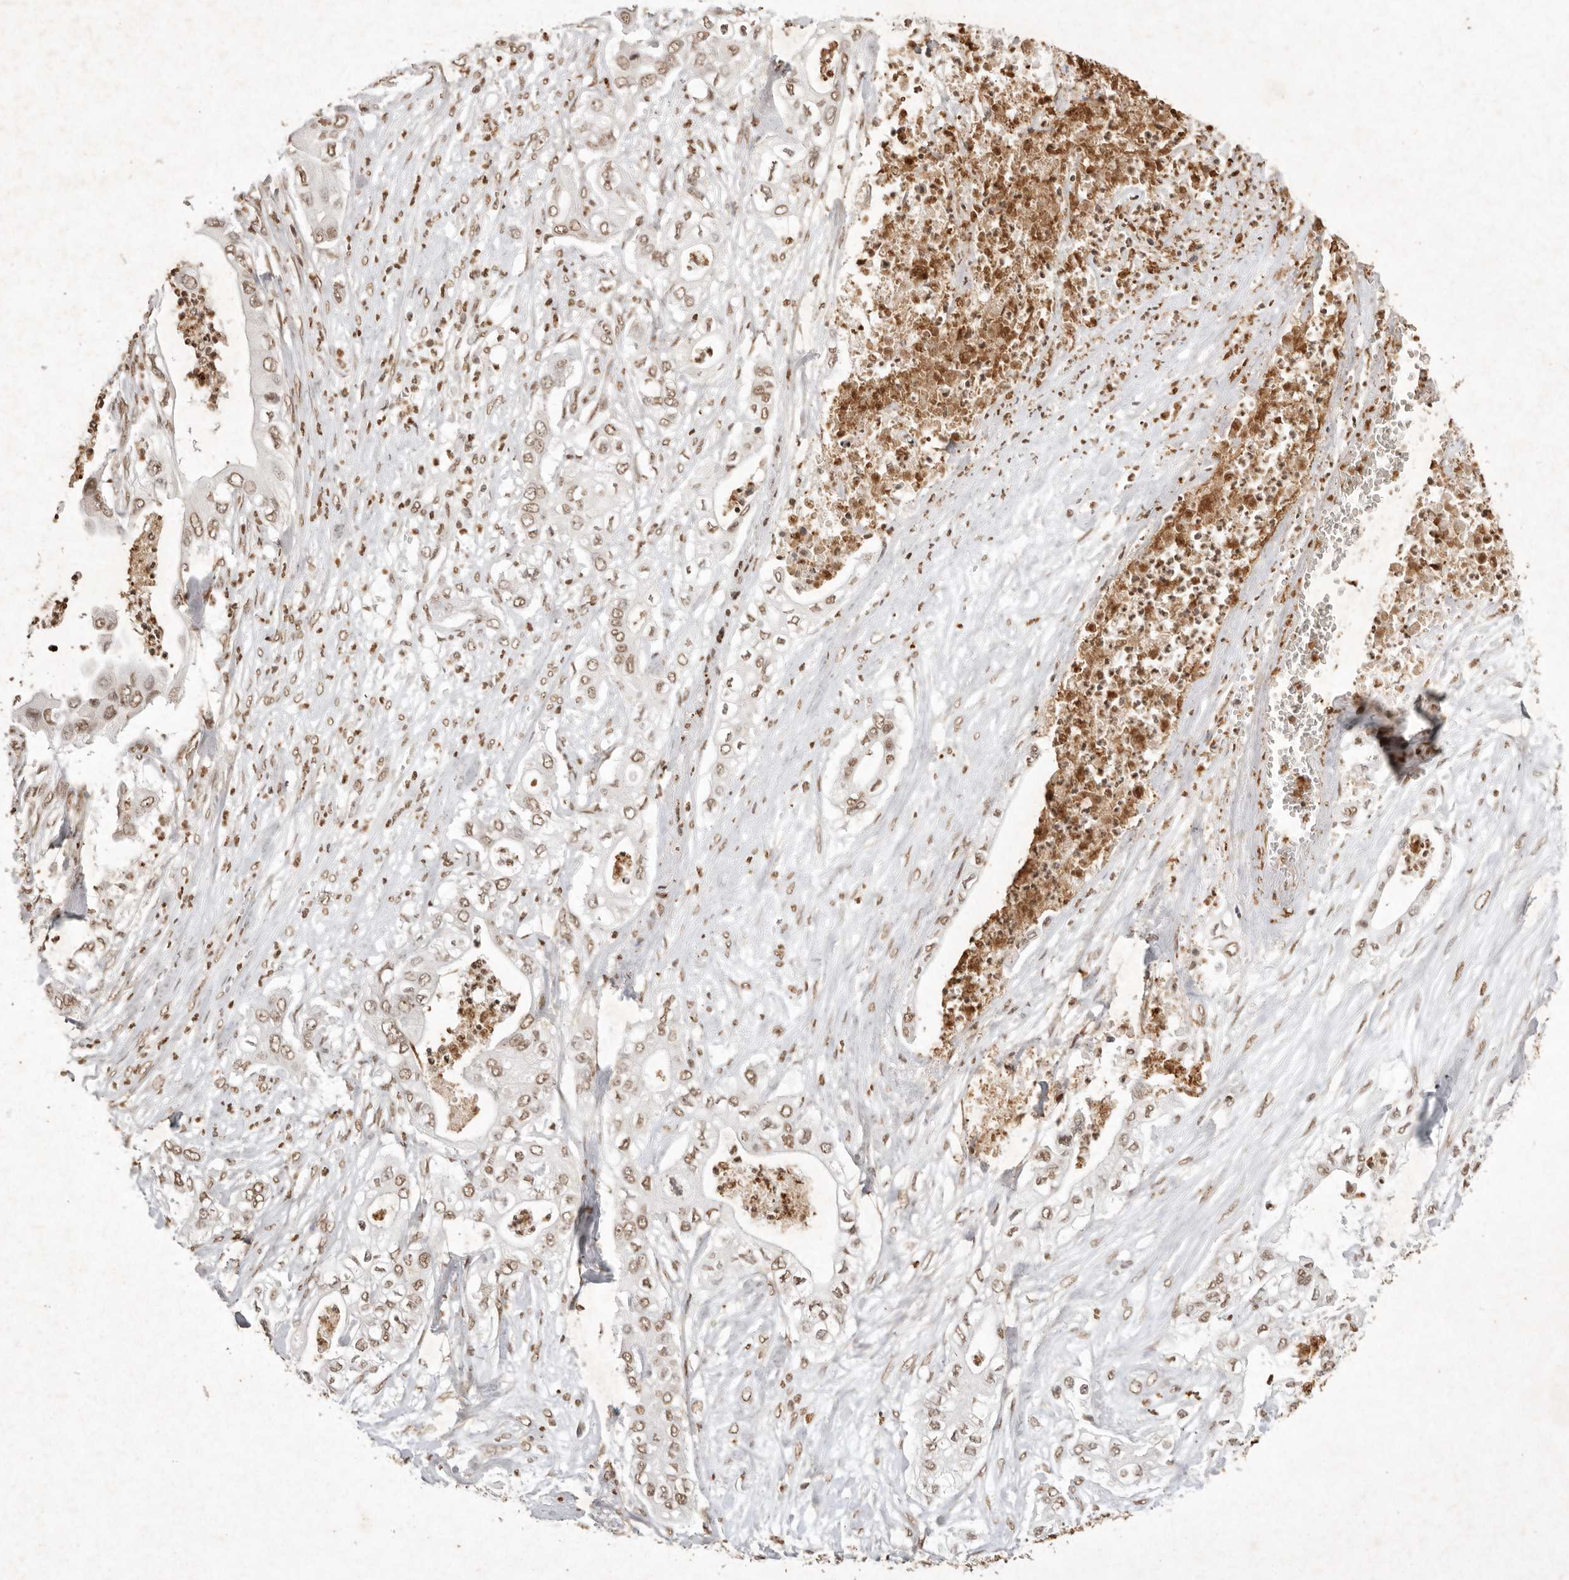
{"staining": {"intensity": "moderate", "quantity": ">75%", "location": "nuclear"}, "tissue": "pancreatic cancer", "cell_type": "Tumor cells", "image_type": "cancer", "snomed": [{"axis": "morphology", "description": "Adenocarcinoma, NOS"}, {"axis": "topography", "description": "Pancreas"}], "caption": "Immunohistochemical staining of pancreatic cancer shows medium levels of moderate nuclear protein expression in about >75% of tumor cells.", "gene": "NKX3-2", "patient": {"sex": "female", "age": 78}}